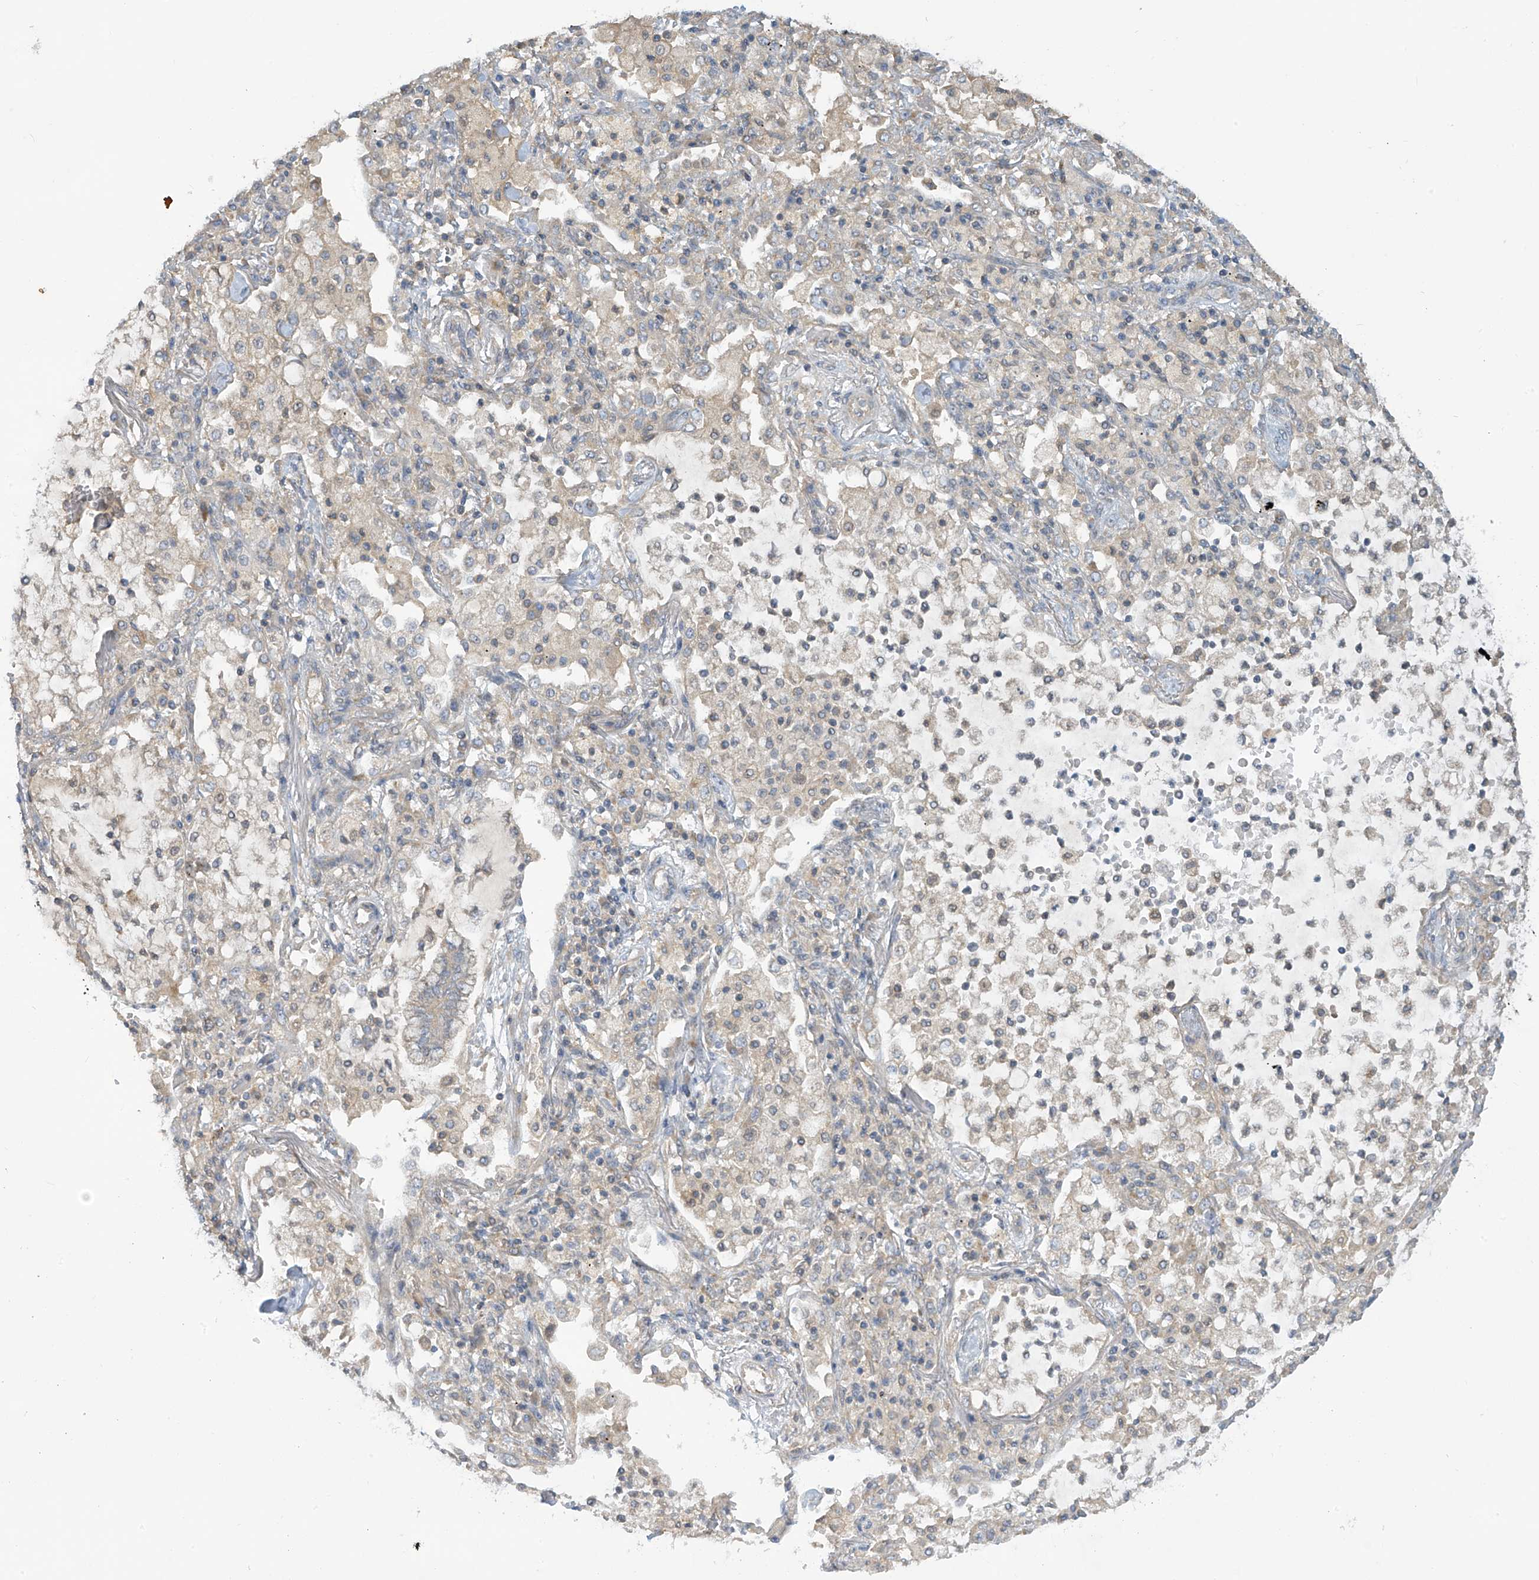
{"staining": {"intensity": "weak", "quantity": "<25%", "location": "cytoplasmic/membranous"}, "tissue": "lung cancer", "cell_type": "Tumor cells", "image_type": "cancer", "snomed": [{"axis": "morphology", "description": "Adenocarcinoma, NOS"}, {"axis": "topography", "description": "Lung"}], "caption": "Immunohistochemical staining of lung cancer demonstrates no significant staining in tumor cells.", "gene": "SCGB1D2", "patient": {"sex": "female", "age": 70}}